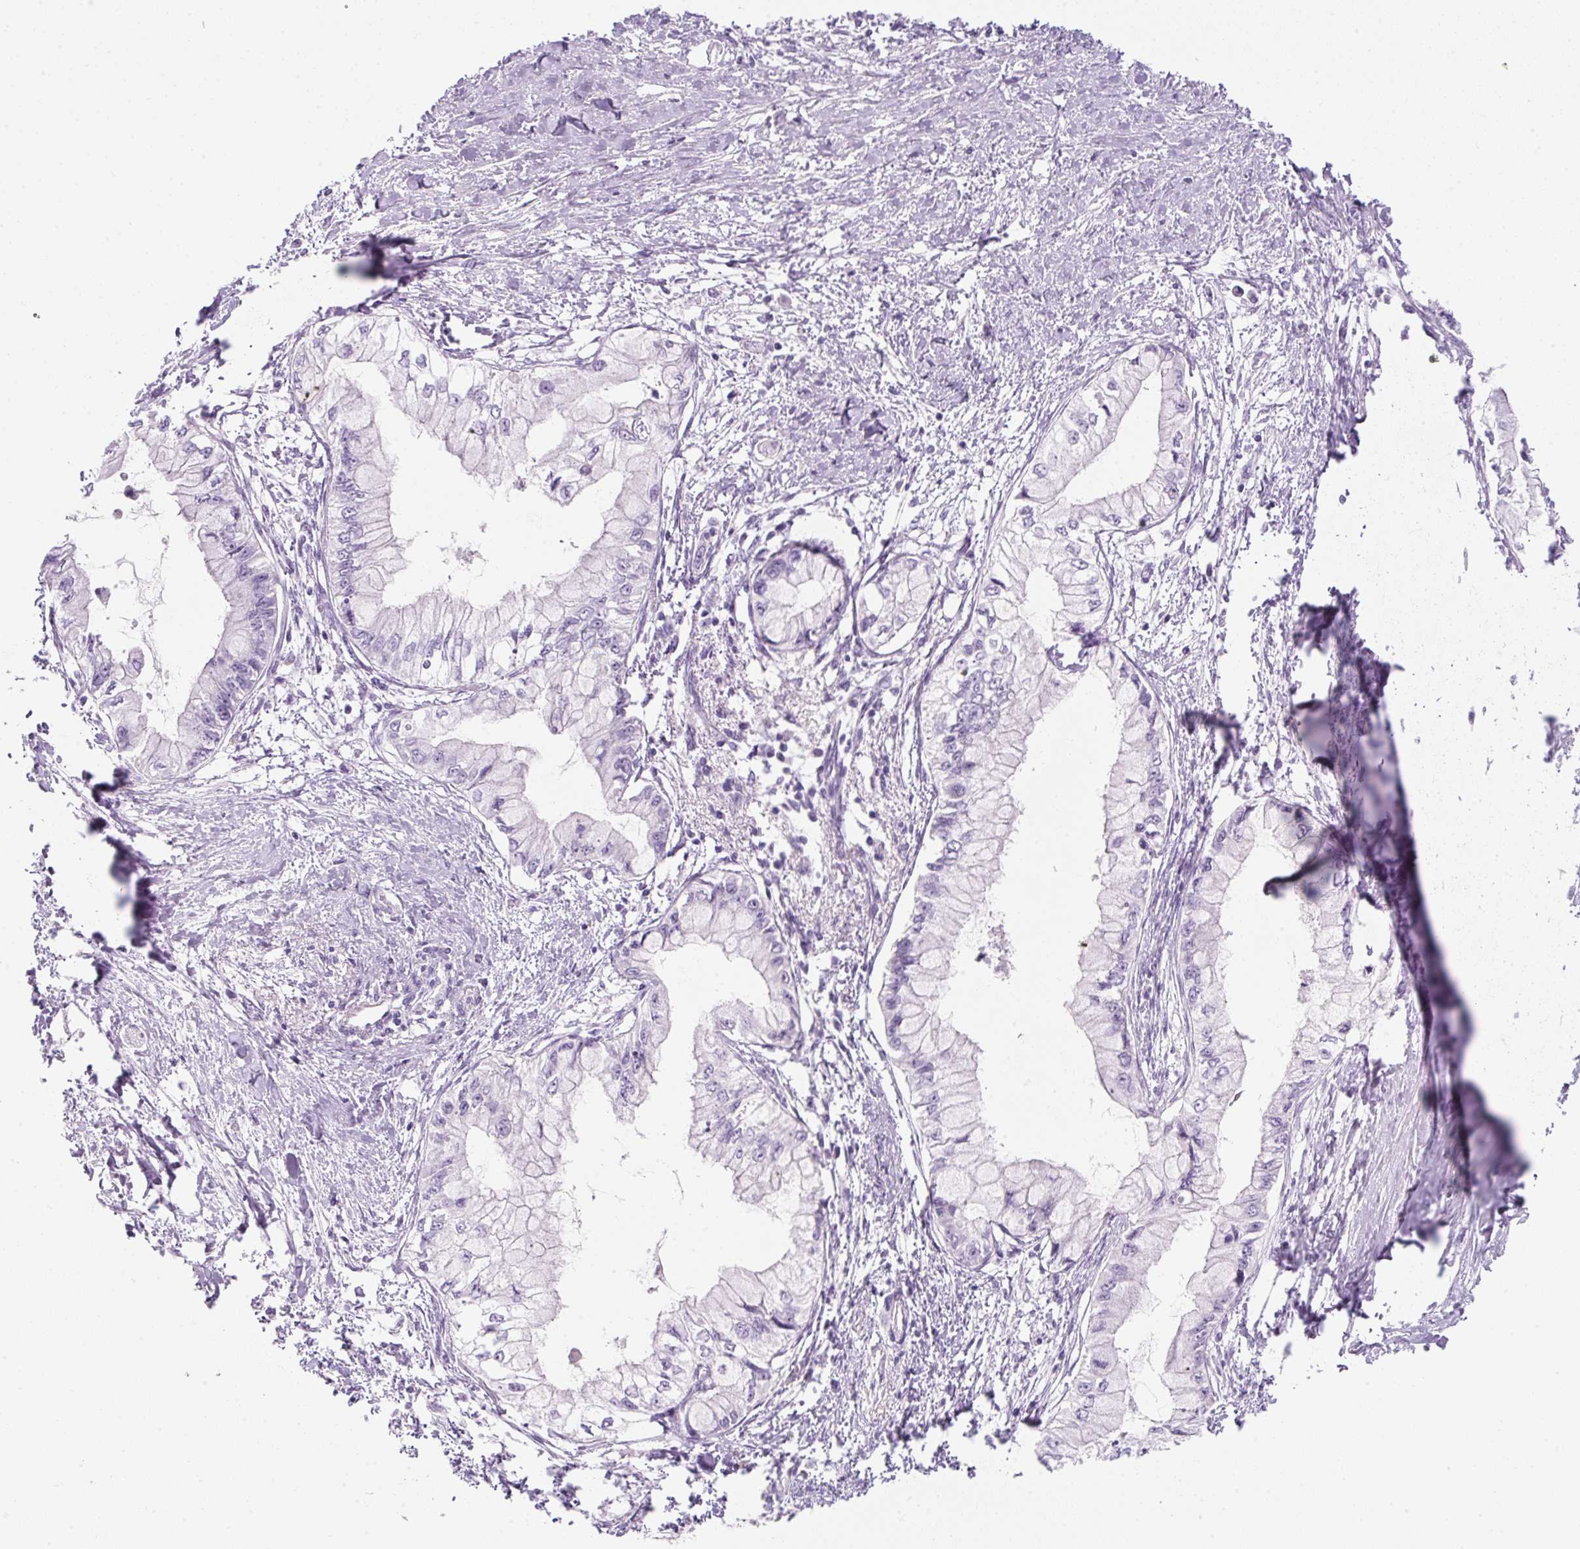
{"staining": {"intensity": "negative", "quantity": "none", "location": "none"}, "tissue": "pancreatic cancer", "cell_type": "Tumor cells", "image_type": "cancer", "snomed": [{"axis": "morphology", "description": "Adenocarcinoma, NOS"}, {"axis": "topography", "description": "Pancreas"}], "caption": "Protein analysis of adenocarcinoma (pancreatic) demonstrates no significant positivity in tumor cells.", "gene": "PF4V1", "patient": {"sex": "male", "age": 48}}